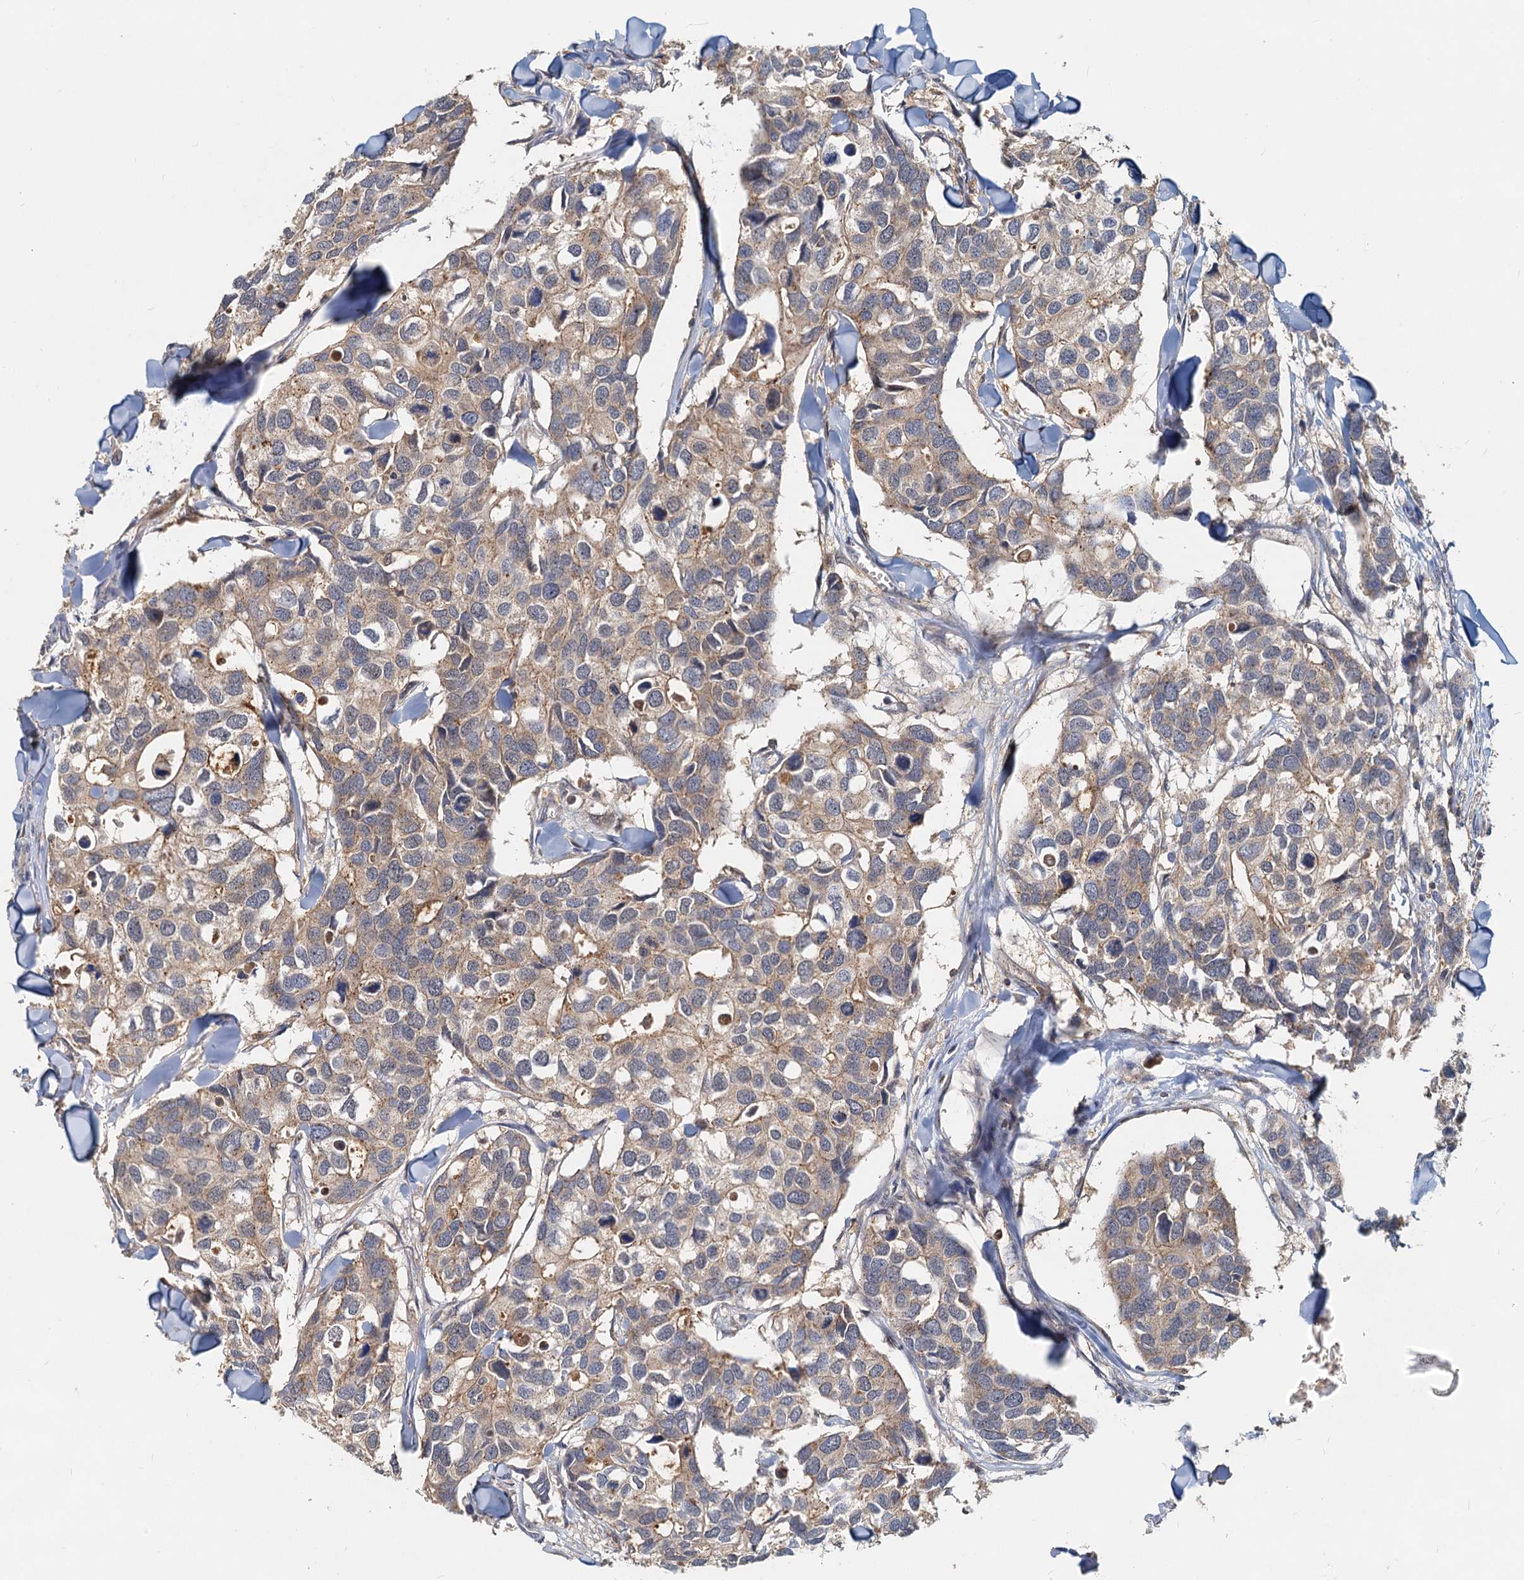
{"staining": {"intensity": "moderate", "quantity": ">75%", "location": "cytoplasmic/membranous"}, "tissue": "breast cancer", "cell_type": "Tumor cells", "image_type": "cancer", "snomed": [{"axis": "morphology", "description": "Duct carcinoma"}, {"axis": "topography", "description": "Breast"}], "caption": "Intraductal carcinoma (breast) stained with DAB (3,3'-diaminobenzidine) immunohistochemistry shows medium levels of moderate cytoplasmic/membranous staining in about >75% of tumor cells.", "gene": "TOLLIP", "patient": {"sex": "female", "age": 83}}